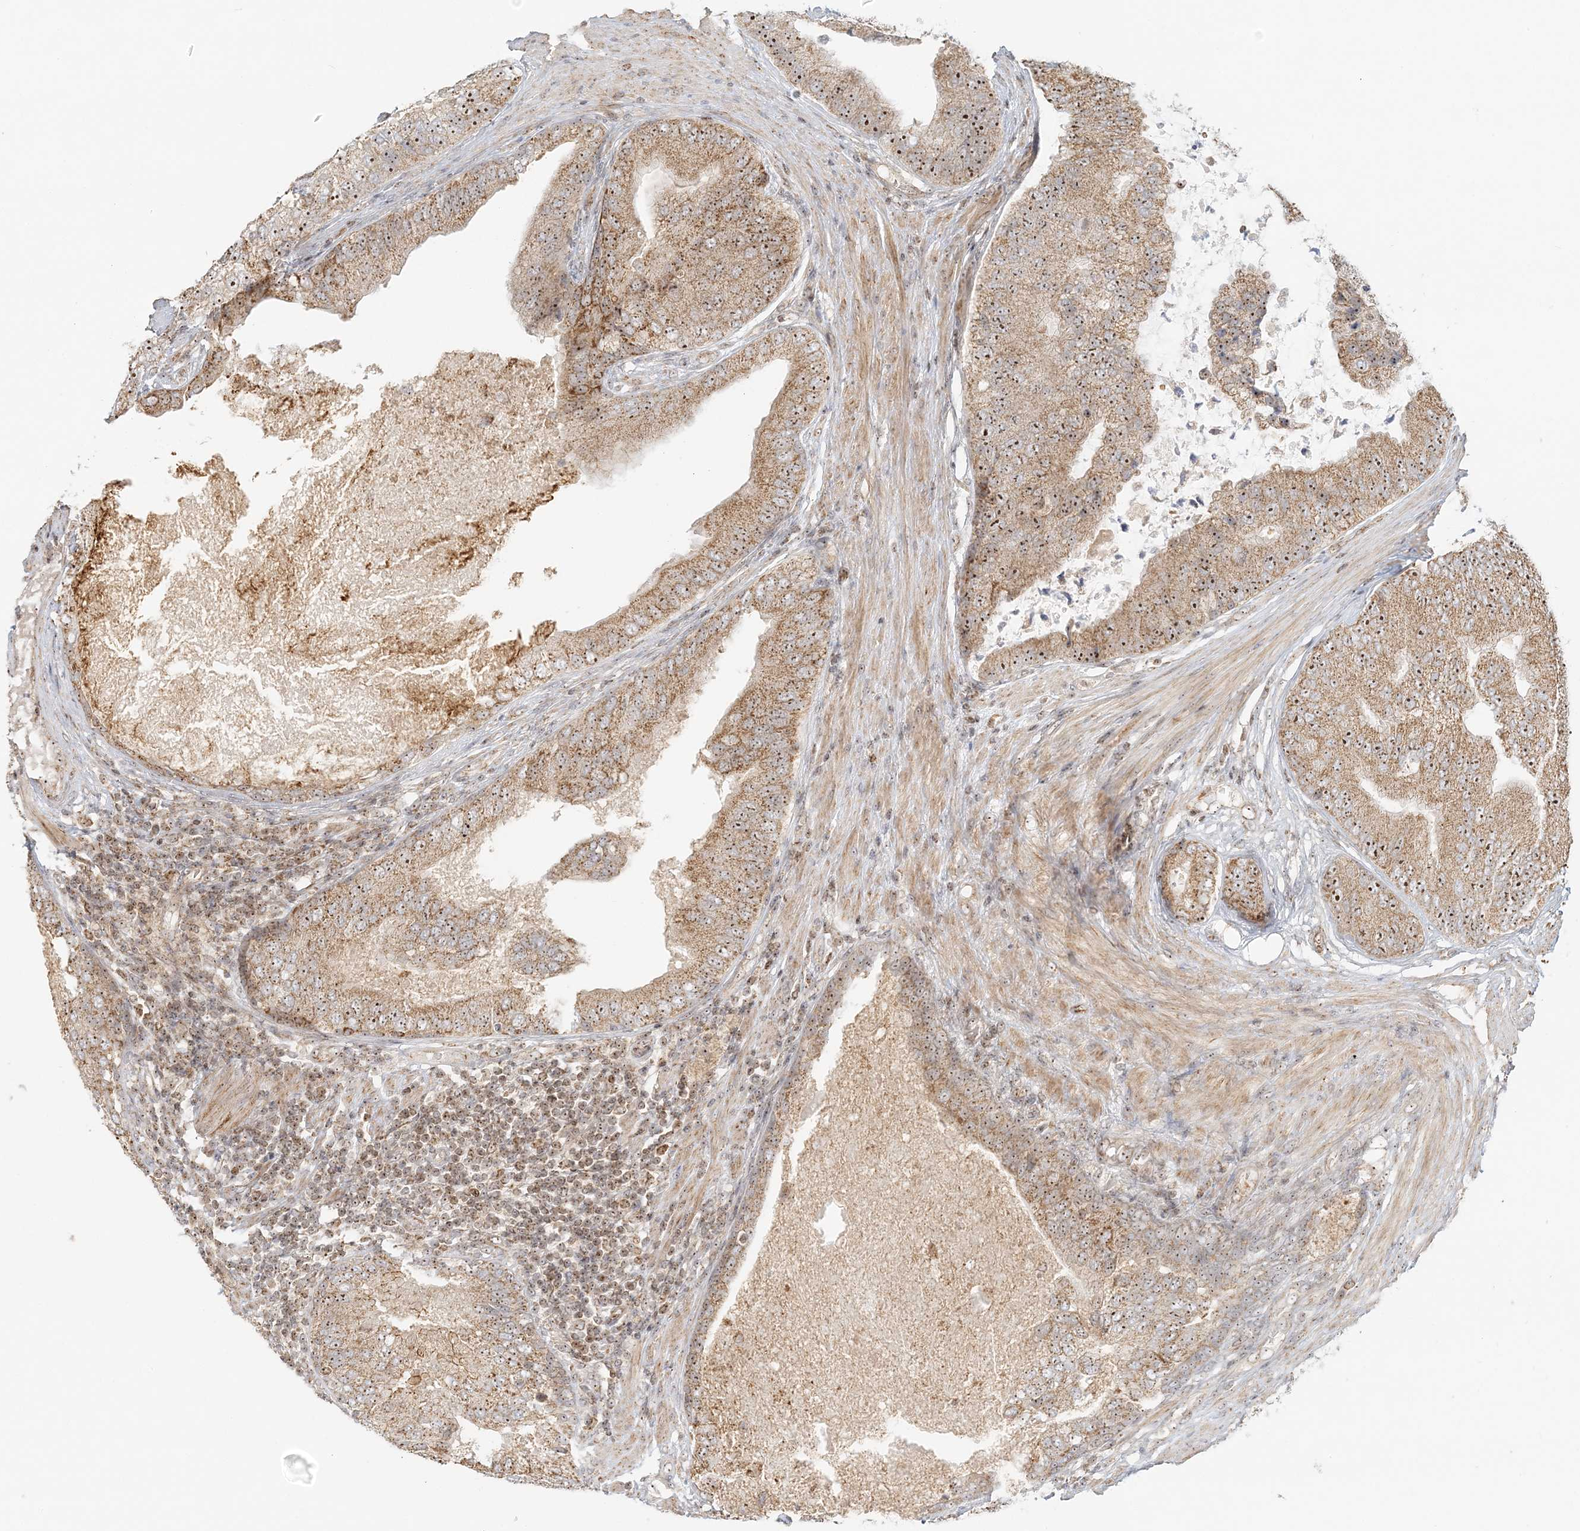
{"staining": {"intensity": "moderate", "quantity": ">75%", "location": "cytoplasmic/membranous,nuclear"}, "tissue": "prostate cancer", "cell_type": "Tumor cells", "image_type": "cancer", "snomed": [{"axis": "morphology", "description": "Adenocarcinoma, High grade"}, {"axis": "topography", "description": "Prostate"}], "caption": "High-magnification brightfield microscopy of prostate cancer (high-grade adenocarcinoma) stained with DAB (3,3'-diaminobenzidine) (brown) and counterstained with hematoxylin (blue). tumor cells exhibit moderate cytoplasmic/membranous and nuclear positivity is present in about>75% of cells. (Stains: DAB (3,3'-diaminobenzidine) in brown, nuclei in blue, Microscopy: brightfield microscopy at high magnification).", "gene": "UBE2F", "patient": {"sex": "male", "age": 70}}